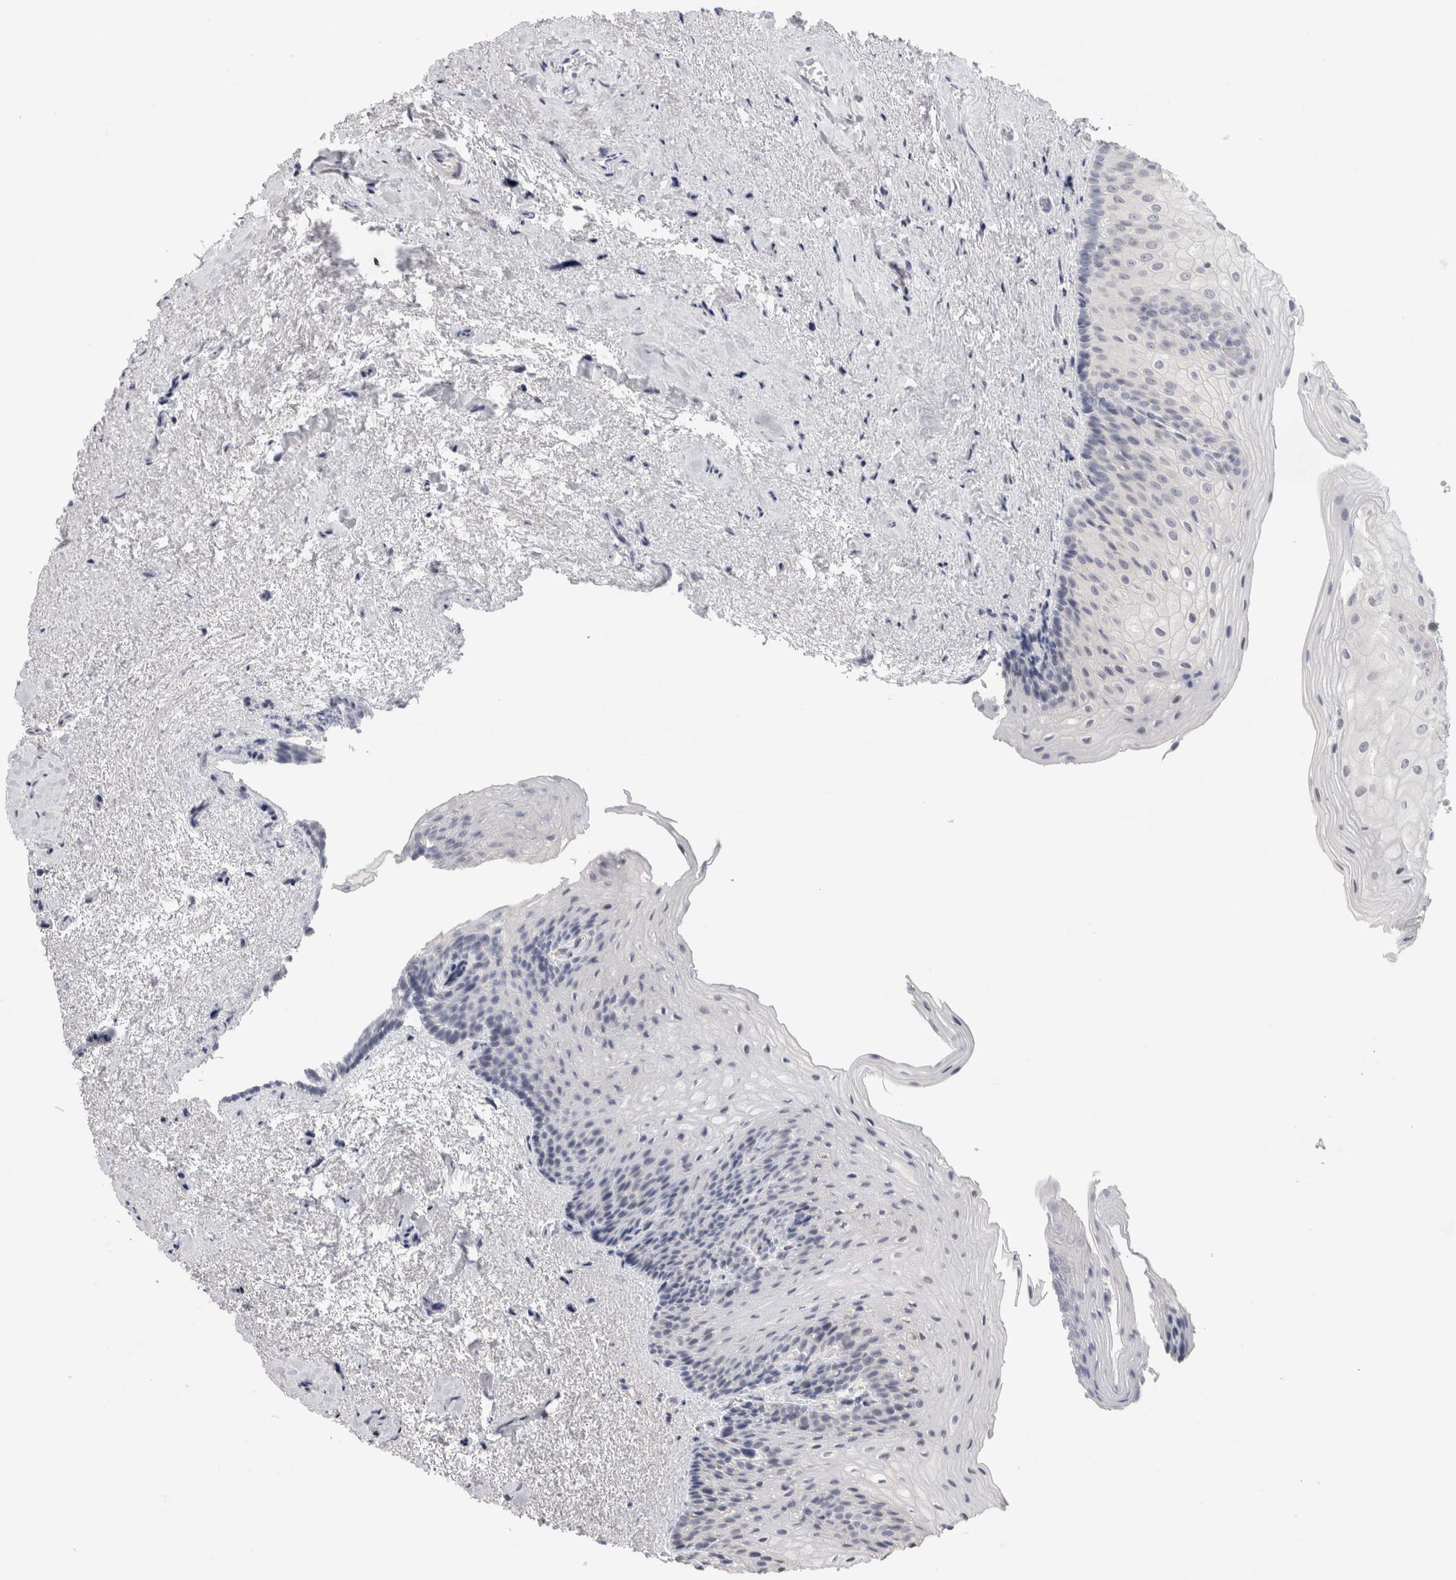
{"staining": {"intensity": "negative", "quantity": "none", "location": "none"}, "tissue": "urinary bladder", "cell_type": "Urothelial cells", "image_type": "normal", "snomed": [{"axis": "morphology", "description": "Normal tissue, NOS"}, {"axis": "topography", "description": "Urinary bladder"}], "caption": "This photomicrograph is of normal urinary bladder stained with IHC to label a protein in brown with the nuclei are counter-stained blue. There is no positivity in urothelial cells.", "gene": "TONSL", "patient": {"sex": "female", "age": 67}}